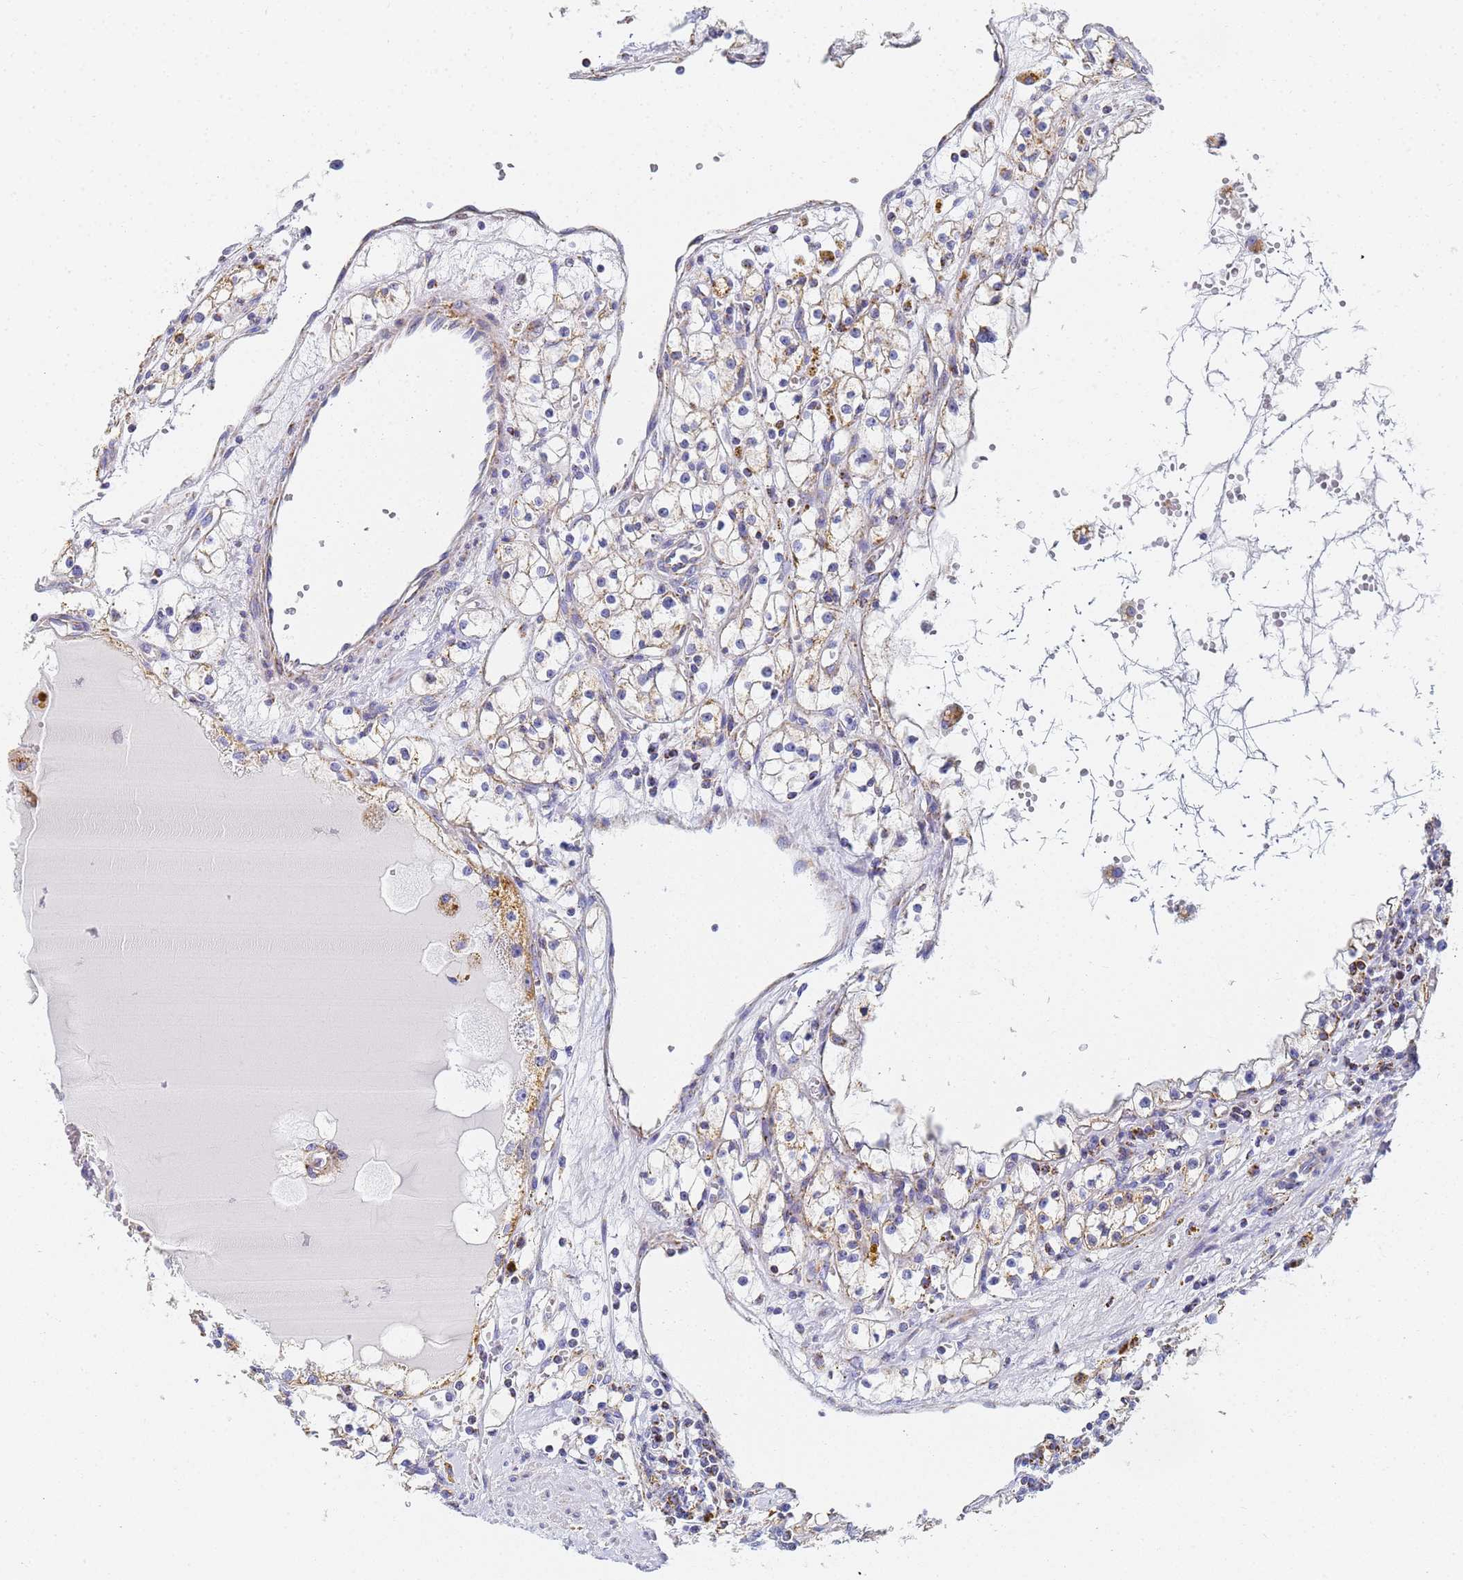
{"staining": {"intensity": "moderate", "quantity": "<25%", "location": "cytoplasmic/membranous"}, "tissue": "renal cancer", "cell_type": "Tumor cells", "image_type": "cancer", "snomed": [{"axis": "morphology", "description": "Adenocarcinoma, NOS"}, {"axis": "topography", "description": "Kidney"}], "caption": "Tumor cells demonstrate low levels of moderate cytoplasmic/membranous staining in about <25% of cells in renal adenocarcinoma. (DAB IHC, brown staining for protein, blue staining for nuclei).", "gene": "CNIH4", "patient": {"sex": "male", "age": 56}}